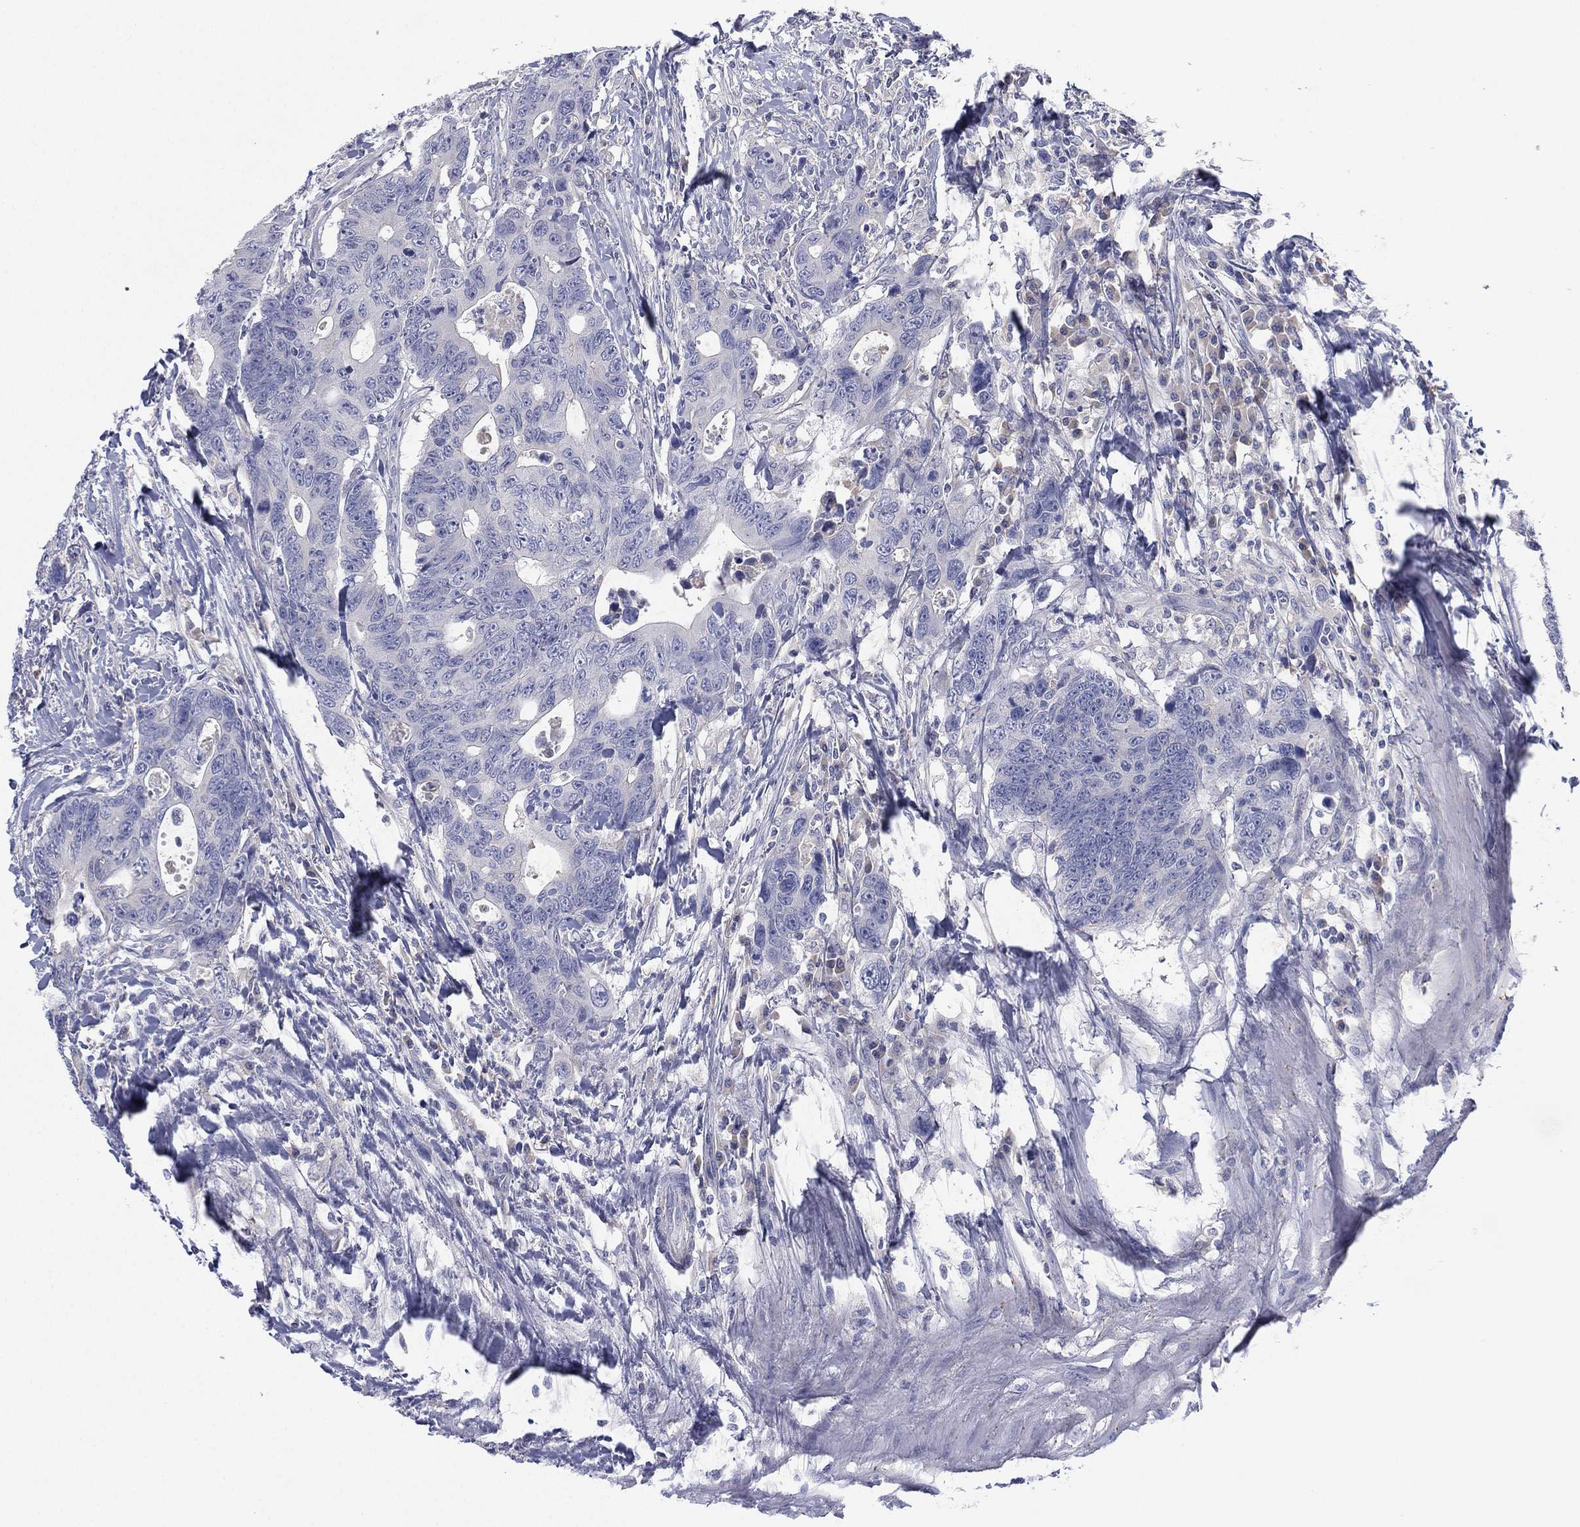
{"staining": {"intensity": "negative", "quantity": "none", "location": "none"}, "tissue": "colorectal cancer", "cell_type": "Tumor cells", "image_type": "cancer", "snomed": [{"axis": "morphology", "description": "Adenocarcinoma, NOS"}, {"axis": "topography", "description": "Colon"}], "caption": "Human colorectal adenocarcinoma stained for a protein using immunohistochemistry (IHC) reveals no positivity in tumor cells.", "gene": "CYP2D6", "patient": {"sex": "female", "age": 77}}